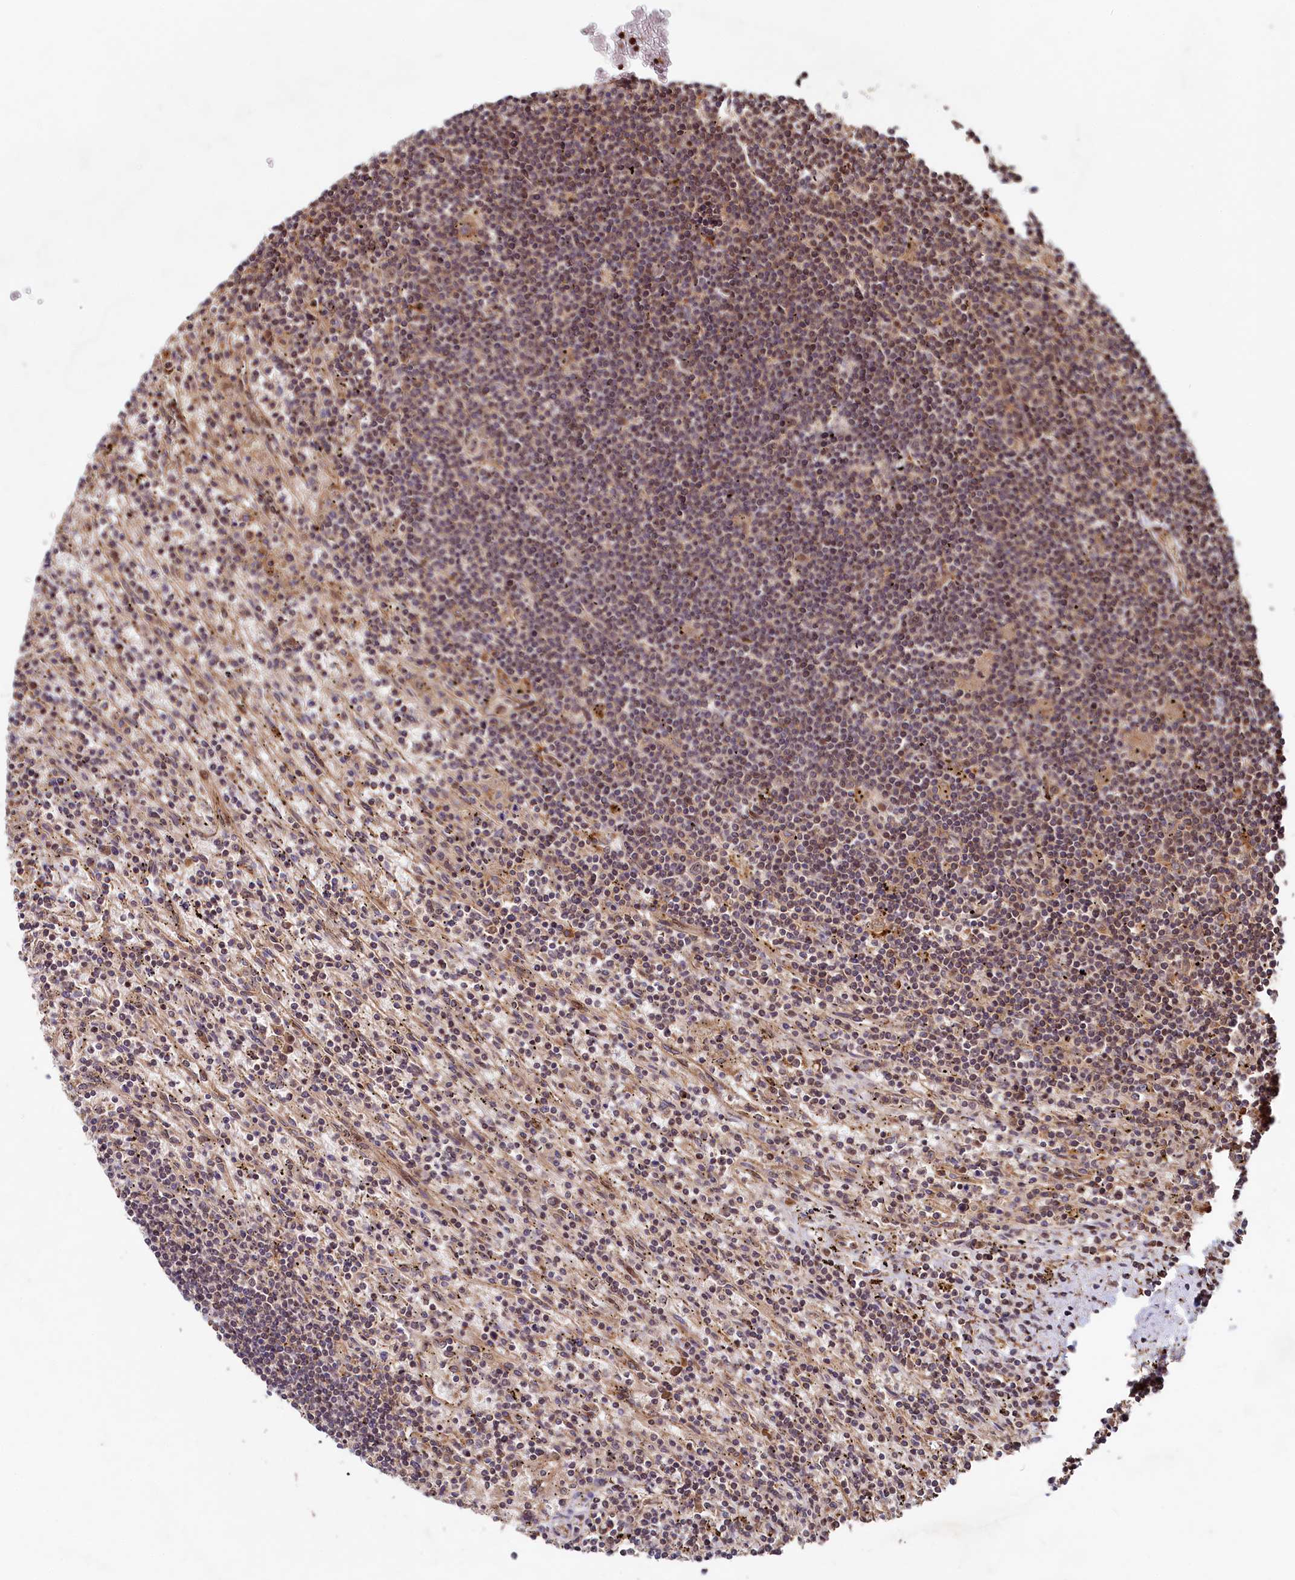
{"staining": {"intensity": "moderate", "quantity": "25%-75%", "location": "cytoplasmic/membranous"}, "tissue": "lymphoma", "cell_type": "Tumor cells", "image_type": "cancer", "snomed": [{"axis": "morphology", "description": "Malignant lymphoma, non-Hodgkin's type, Low grade"}, {"axis": "topography", "description": "Spleen"}], "caption": "Moderate cytoplasmic/membranous protein expression is identified in about 25%-75% of tumor cells in low-grade malignant lymphoma, non-Hodgkin's type. (Stains: DAB (3,3'-diaminobenzidine) in brown, nuclei in blue, Microscopy: brightfield microscopy at high magnification).", "gene": "TRIM23", "patient": {"sex": "male", "age": 76}}